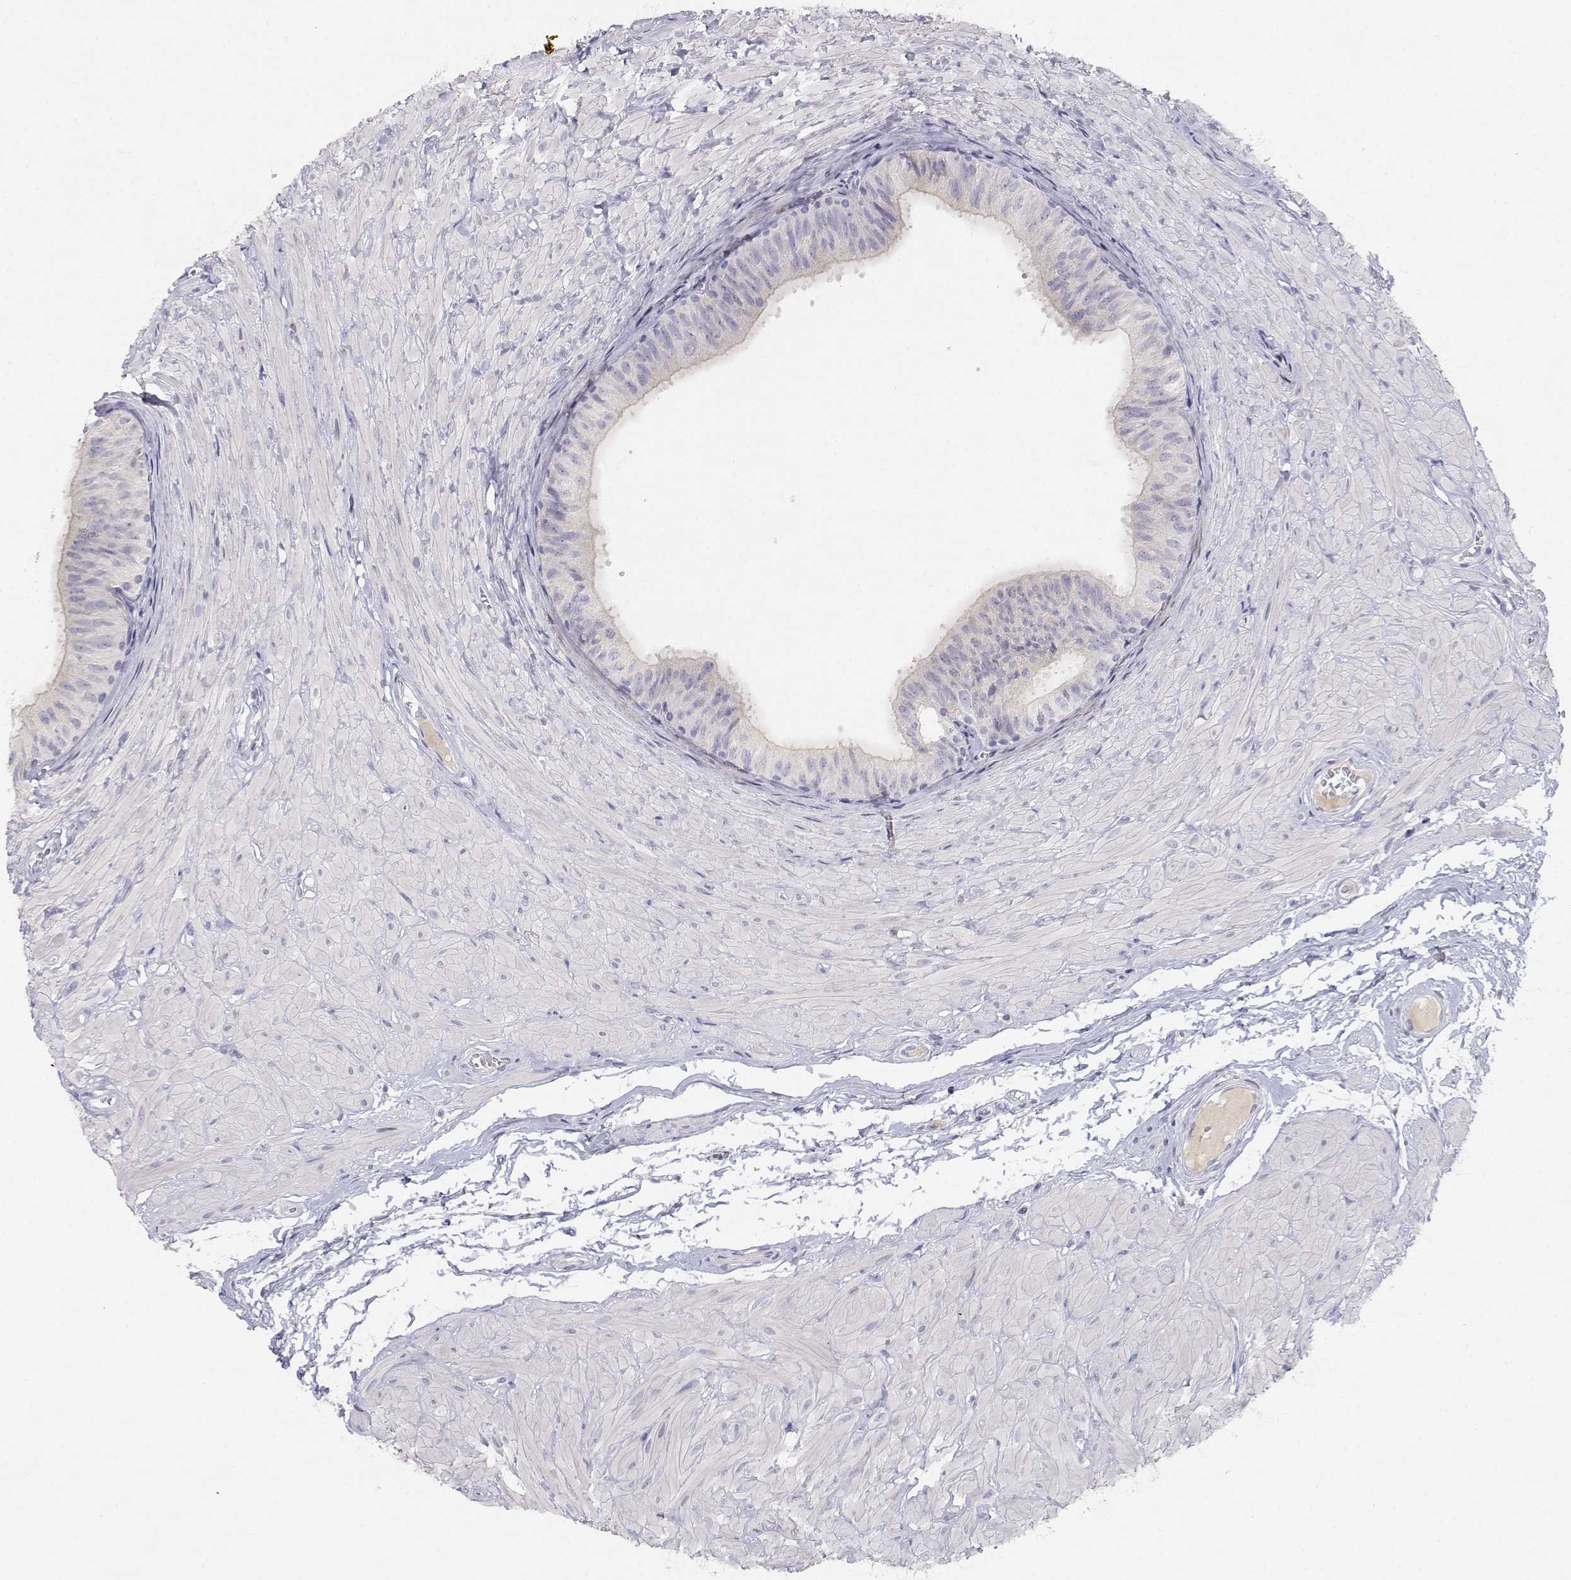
{"staining": {"intensity": "negative", "quantity": "none", "location": "none"}, "tissue": "epididymis", "cell_type": "Glandular cells", "image_type": "normal", "snomed": [{"axis": "morphology", "description": "Normal tissue, NOS"}, {"axis": "topography", "description": "Epididymis"}, {"axis": "topography", "description": "Vas deferens"}], "caption": "IHC micrograph of unremarkable epididymis stained for a protein (brown), which demonstrates no expression in glandular cells. (Immunohistochemistry, brightfield microscopy, high magnification).", "gene": "ADA", "patient": {"sex": "male", "age": 23}}